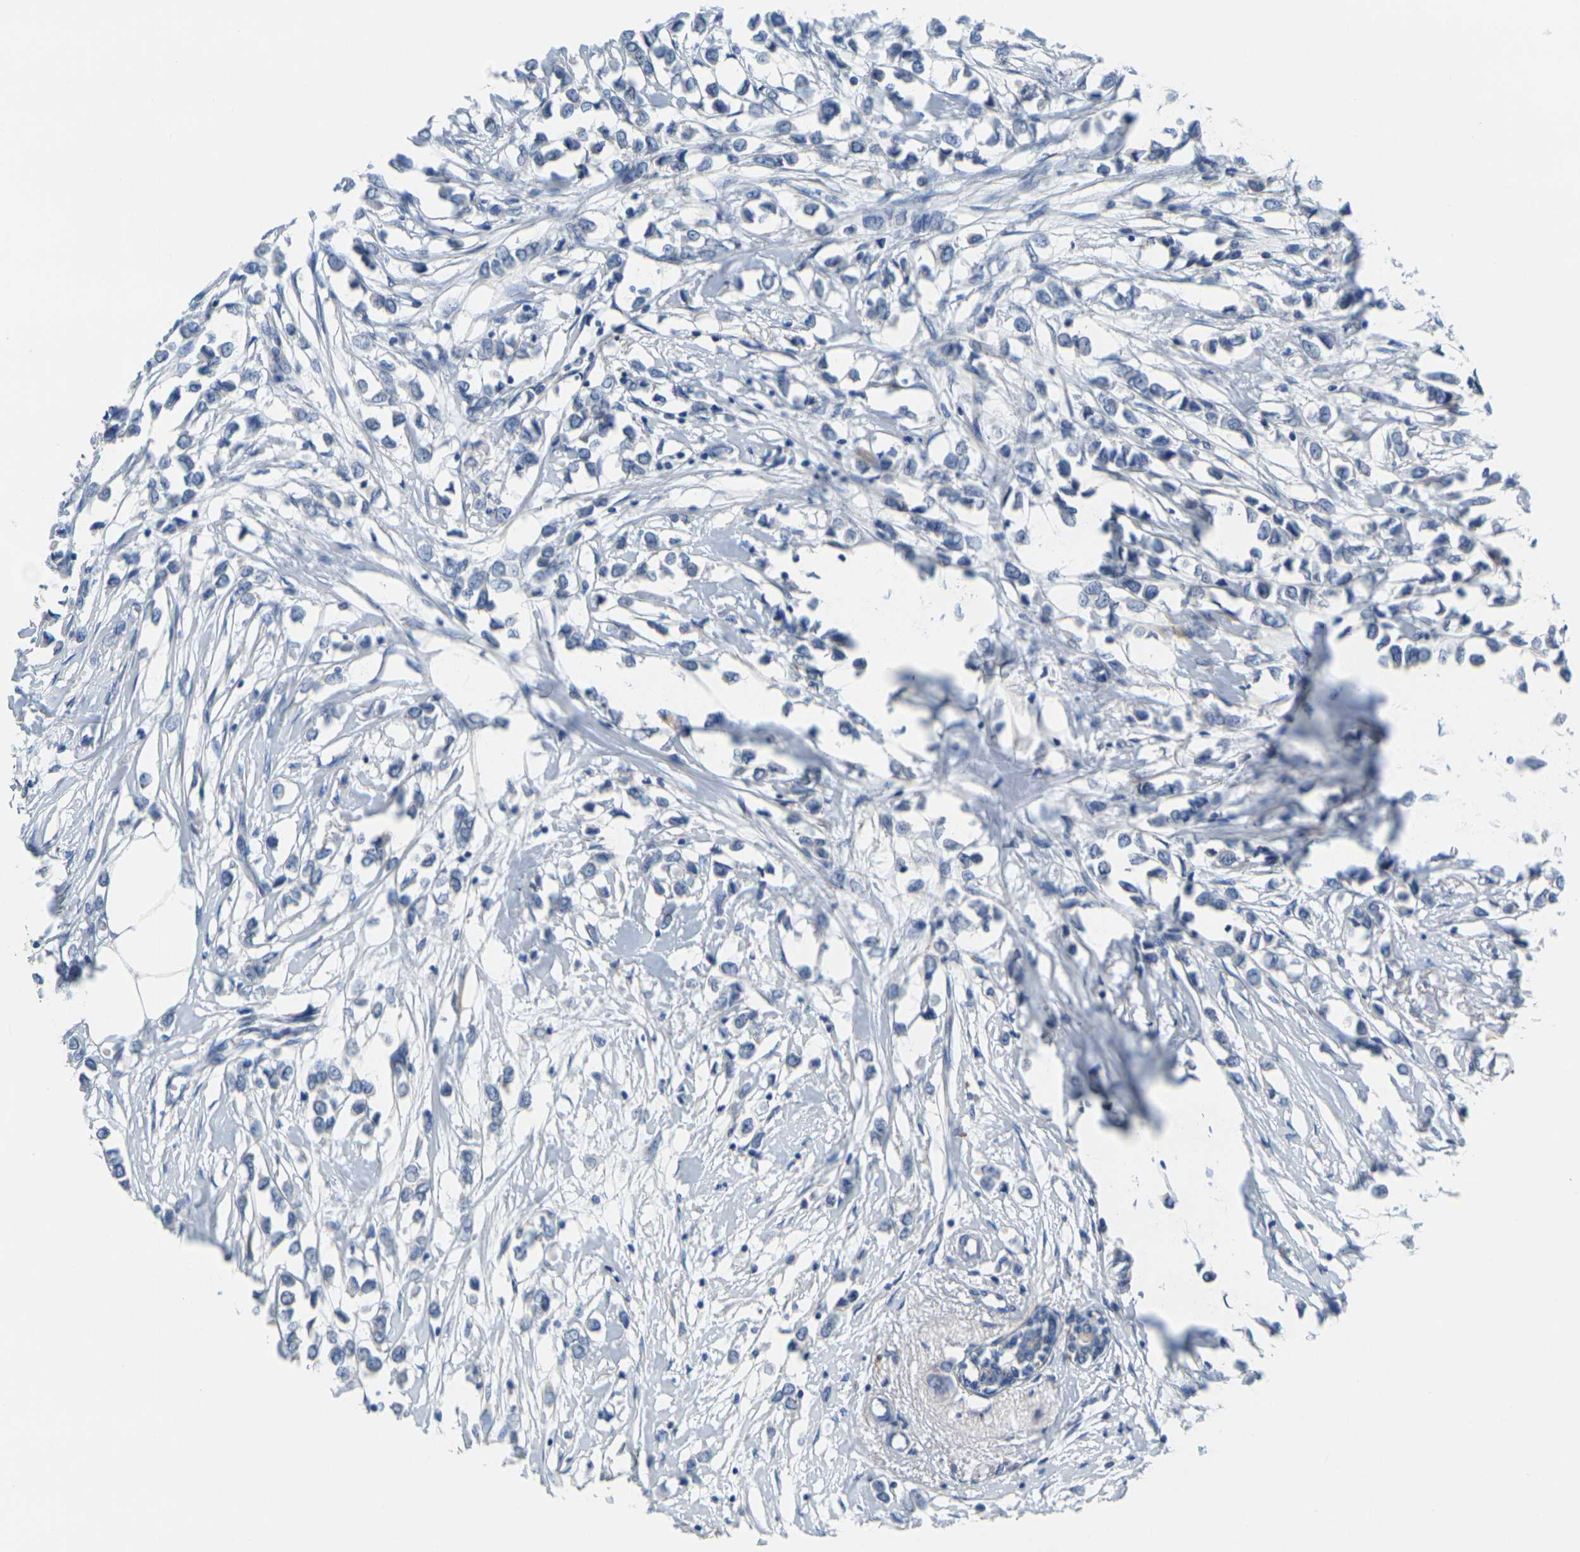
{"staining": {"intensity": "negative", "quantity": "none", "location": "none"}, "tissue": "breast cancer", "cell_type": "Tumor cells", "image_type": "cancer", "snomed": [{"axis": "morphology", "description": "Lobular carcinoma"}, {"axis": "topography", "description": "Breast"}], "caption": "An immunohistochemistry image of breast lobular carcinoma is shown. There is no staining in tumor cells of breast lobular carcinoma. (DAB immunohistochemistry (IHC) with hematoxylin counter stain).", "gene": "GPR15", "patient": {"sex": "female", "age": 51}}